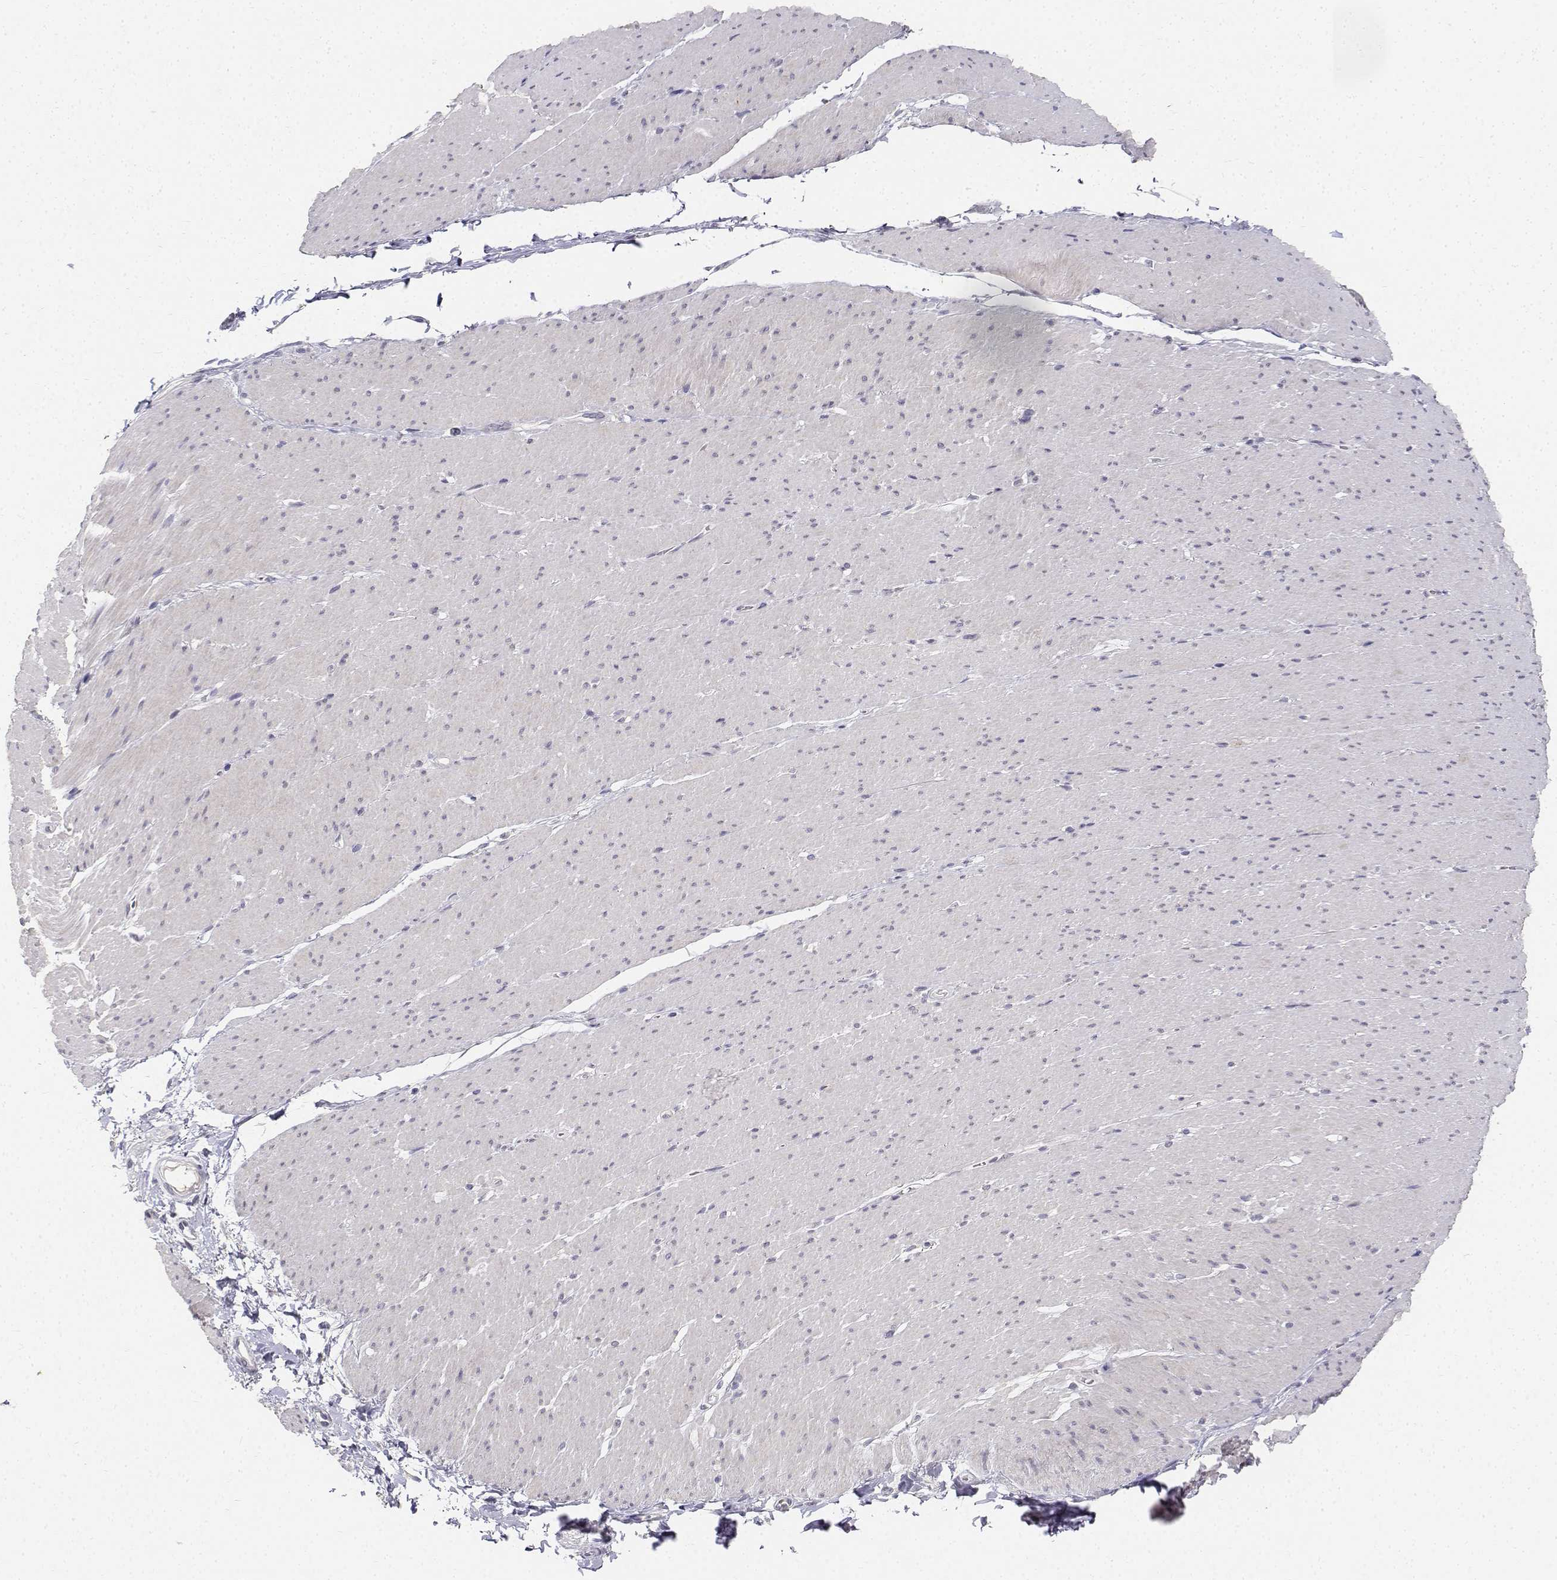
{"staining": {"intensity": "negative", "quantity": "none", "location": "none"}, "tissue": "smooth muscle", "cell_type": "Smooth muscle cells", "image_type": "normal", "snomed": [{"axis": "morphology", "description": "Normal tissue, NOS"}, {"axis": "topography", "description": "Smooth muscle"}, {"axis": "topography", "description": "Rectum"}], "caption": "Immunohistochemistry (IHC) of unremarkable human smooth muscle shows no expression in smooth muscle cells.", "gene": "PAEP", "patient": {"sex": "male", "age": 53}}